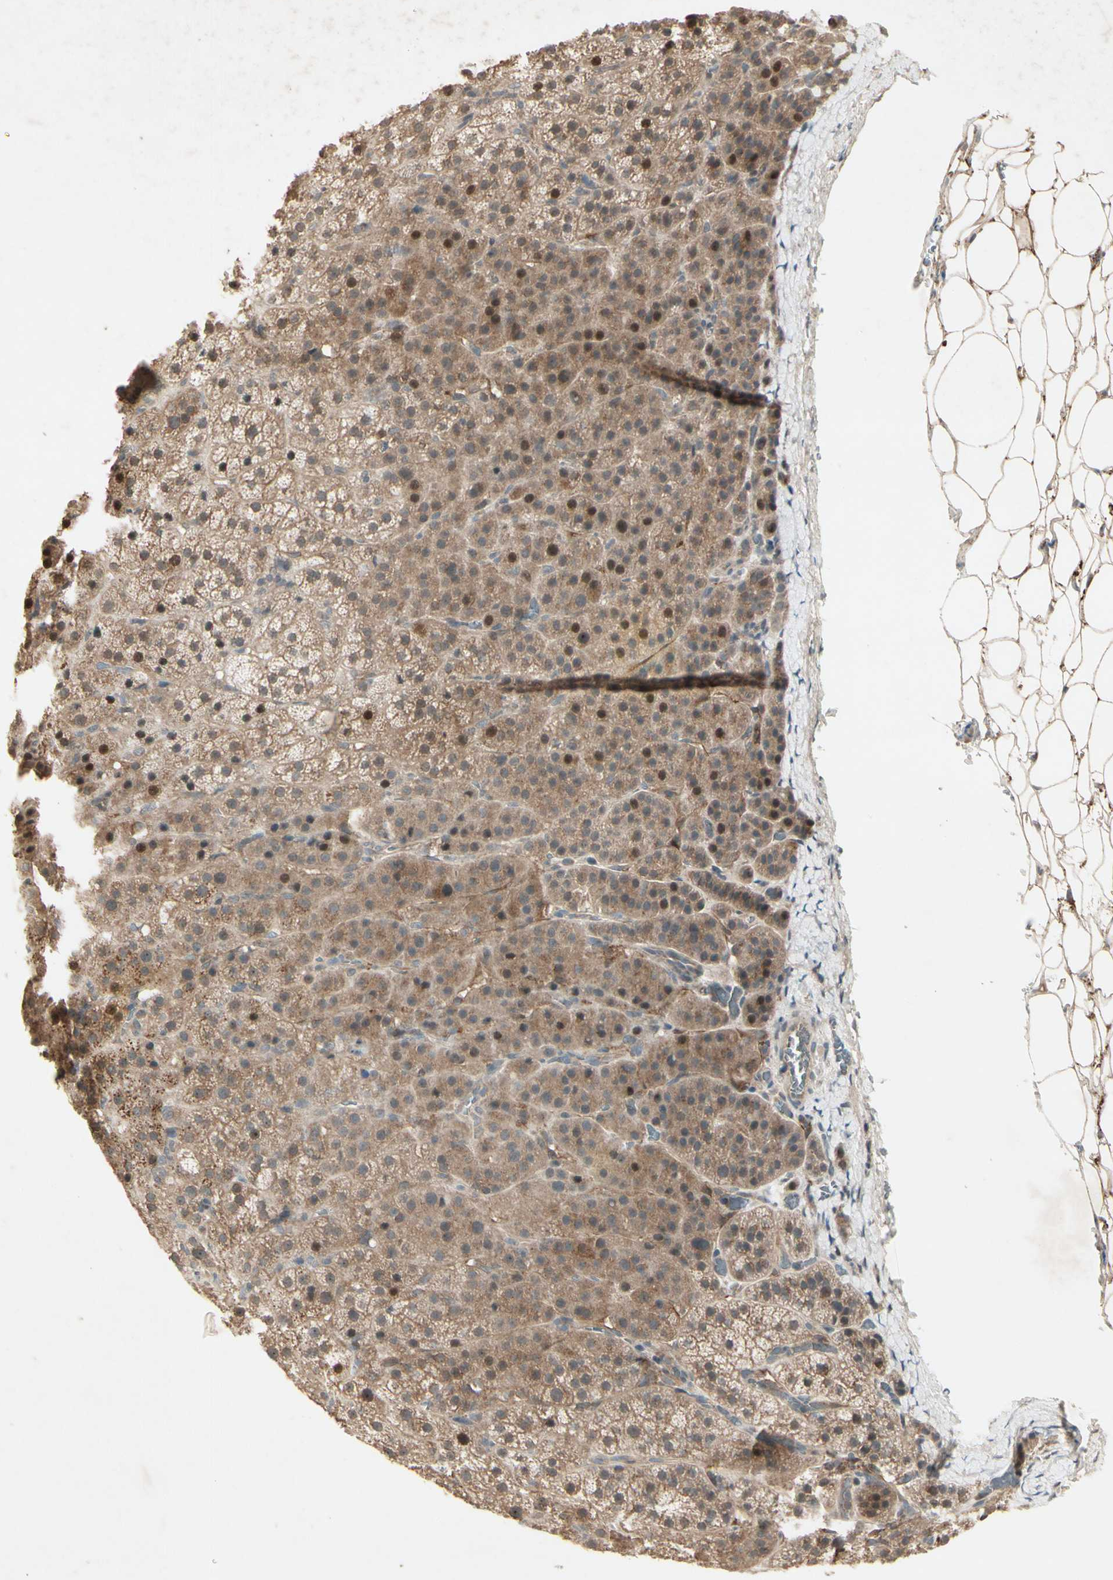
{"staining": {"intensity": "moderate", "quantity": ">75%", "location": "cytoplasmic/membranous"}, "tissue": "adrenal gland", "cell_type": "Glandular cells", "image_type": "normal", "snomed": [{"axis": "morphology", "description": "Normal tissue, NOS"}, {"axis": "topography", "description": "Adrenal gland"}], "caption": "A brown stain highlights moderate cytoplasmic/membranous staining of a protein in glandular cells of normal adrenal gland. Immunohistochemistry stains the protein of interest in brown and the nuclei are stained blue.", "gene": "FHDC1", "patient": {"sex": "female", "age": 57}}